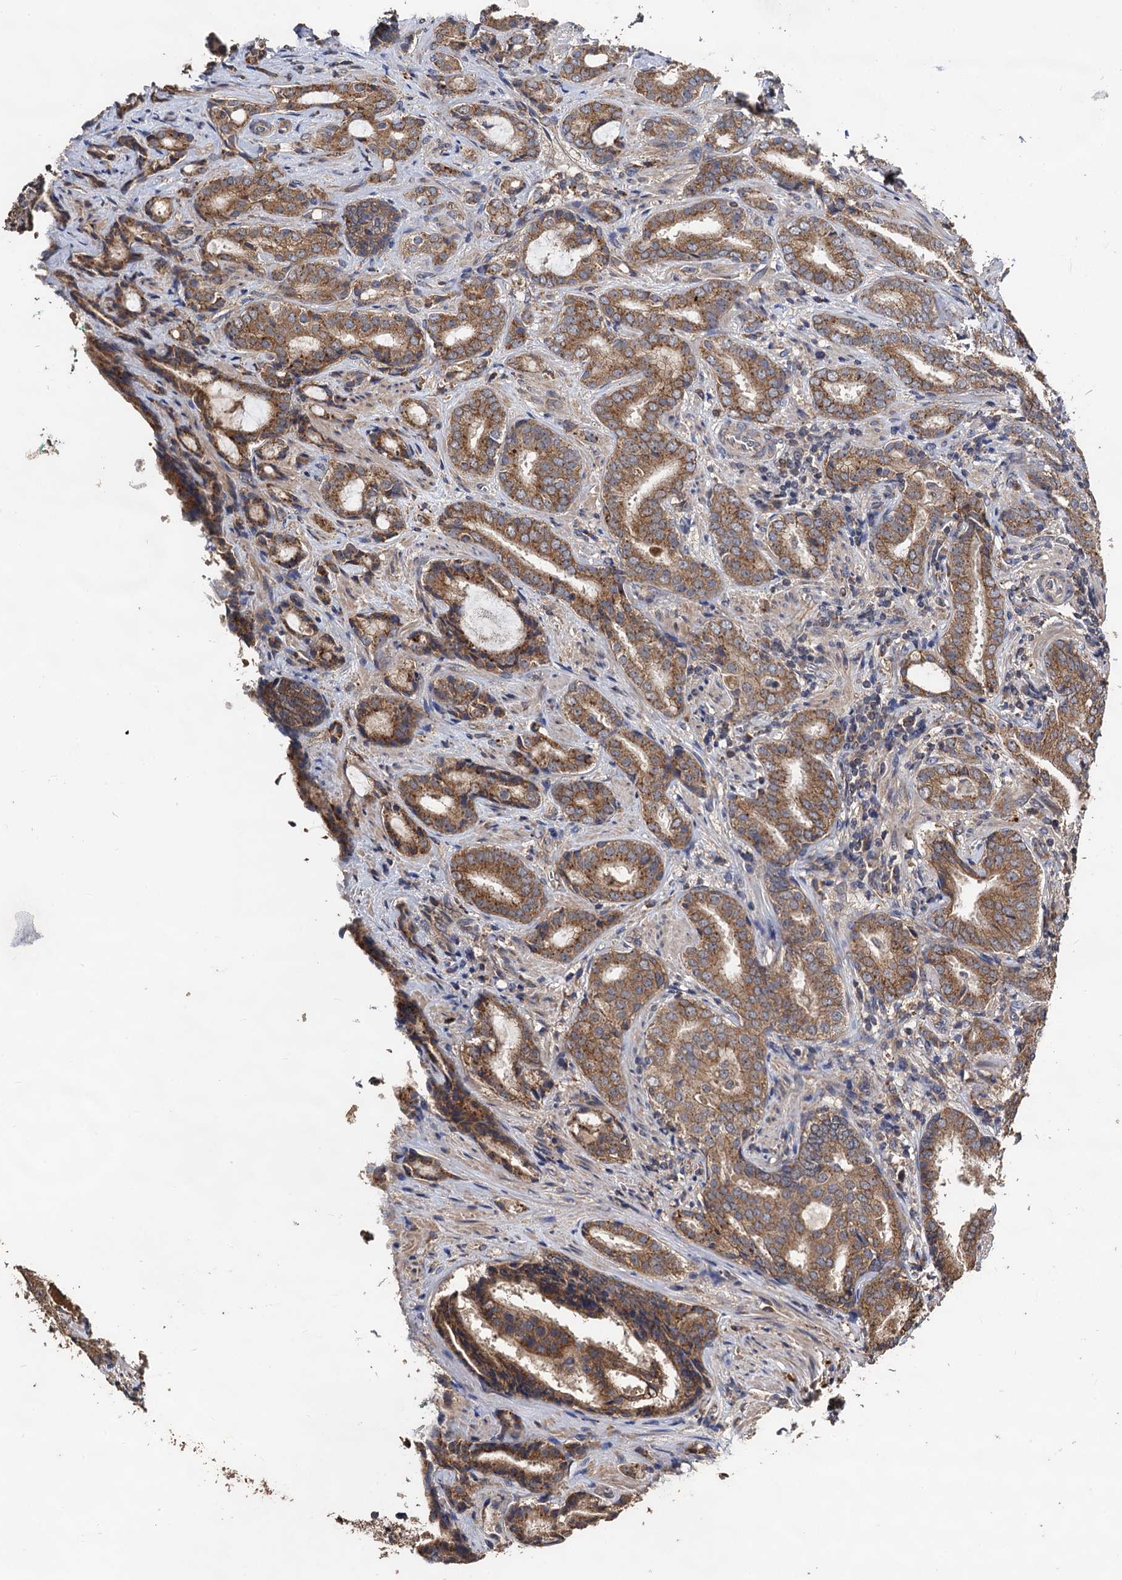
{"staining": {"intensity": "moderate", "quantity": ">75%", "location": "cytoplasmic/membranous"}, "tissue": "prostate cancer", "cell_type": "Tumor cells", "image_type": "cancer", "snomed": [{"axis": "morphology", "description": "Adenocarcinoma, High grade"}, {"axis": "topography", "description": "Prostate"}], "caption": "High-power microscopy captured an IHC histopathology image of prostate cancer (adenocarcinoma (high-grade)), revealing moderate cytoplasmic/membranous expression in approximately >75% of tumor cells. (DAB (3,3'-diaminobenzidine) = brown stain, brightfield microscopy at high magnification).", "gene": "PPTC7", "patient": {"sex": "male", "age": 63}}